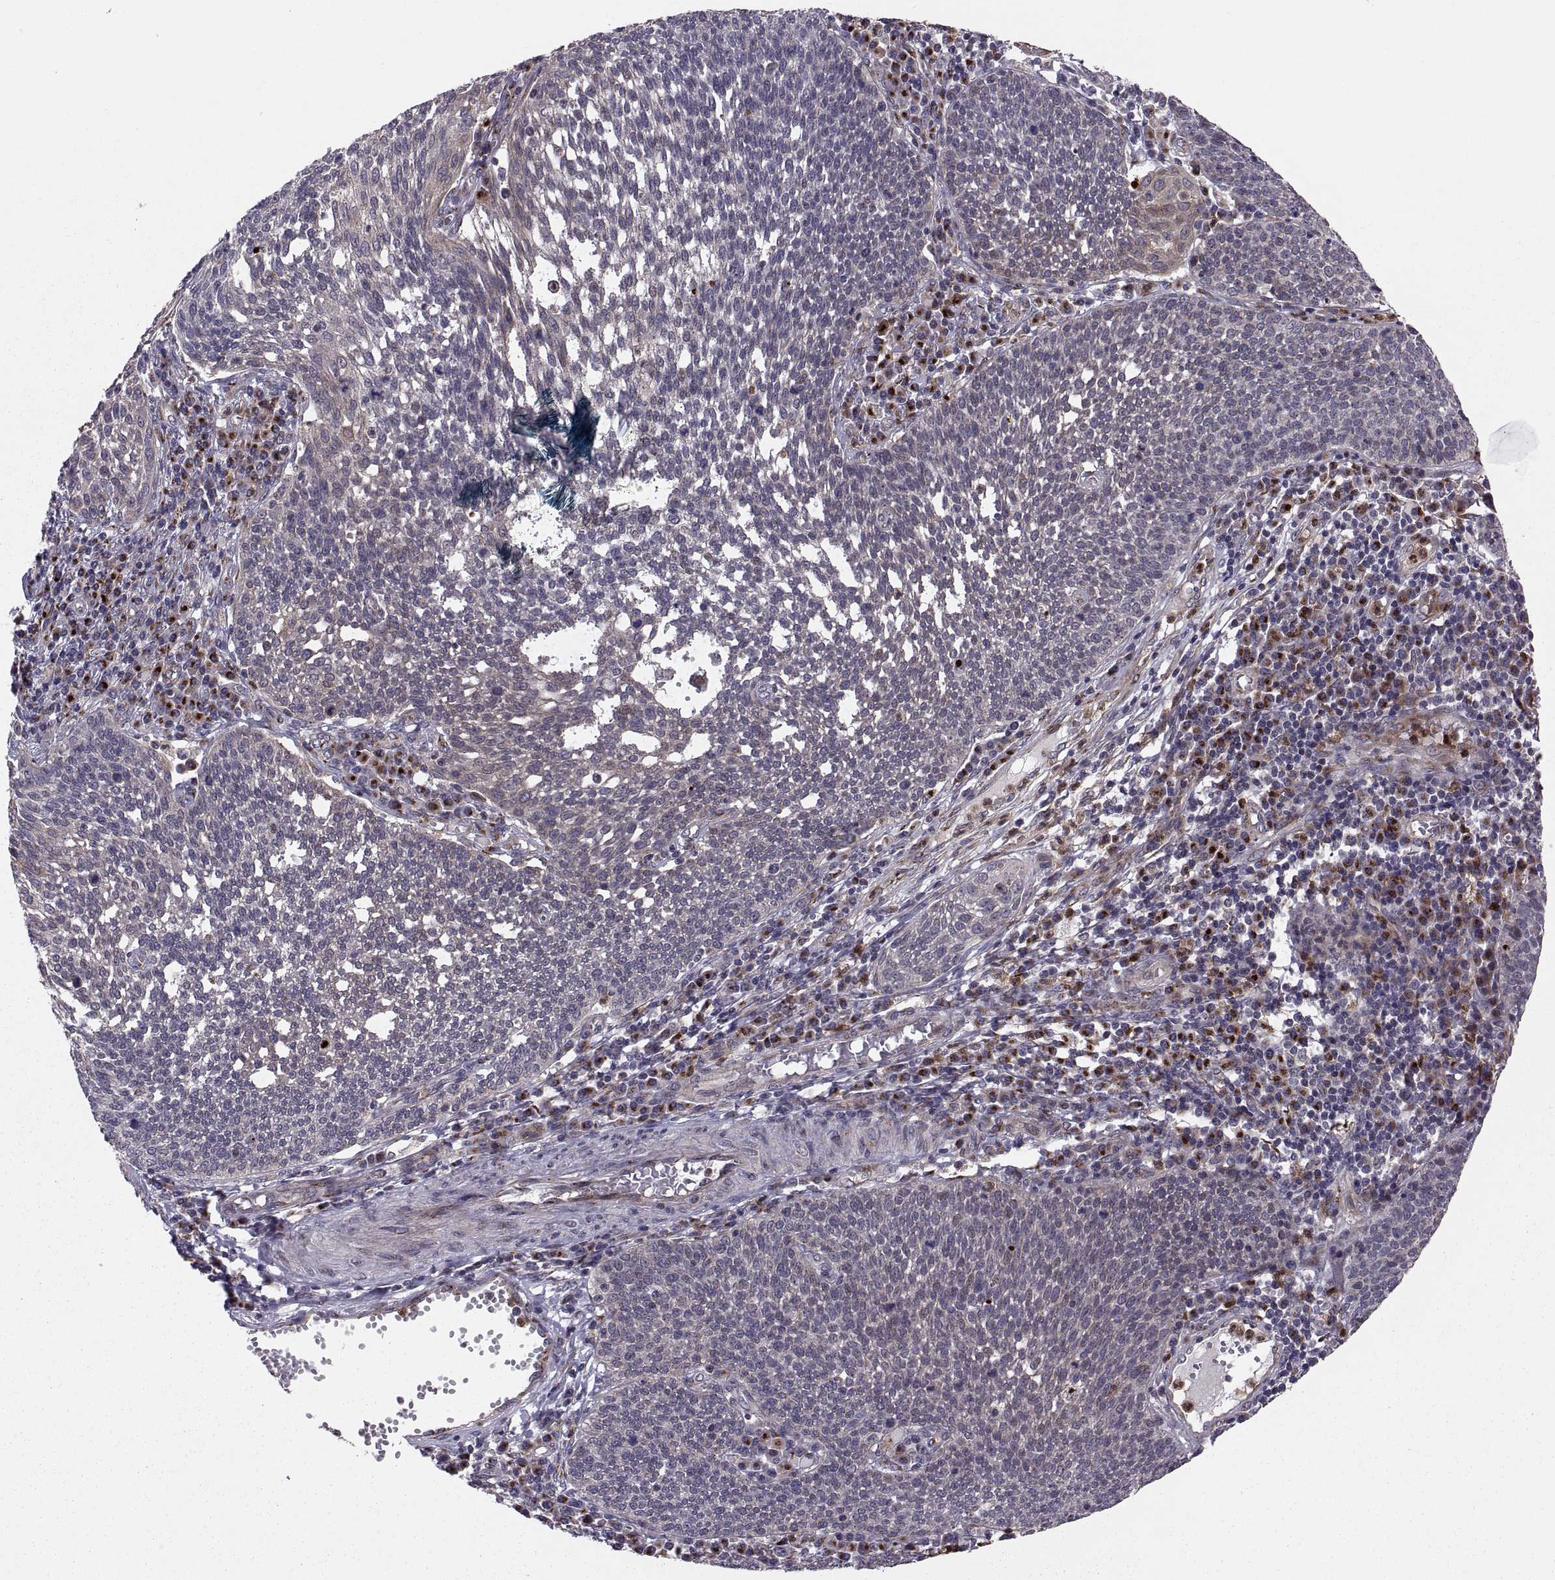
{"staining": {"intensity": "weak", "quantity": "<25%", "location": "cytoplasmic/membranous"}, "tissue": "cervical cancer", "cell_type": "Tumor cells", "image_type": "cancer", "snomed": [{"axis": "morphology", "description": "Squamous cell carcinoma, NOS"}, {"axis": "topography", "description": "Cervix"}], "caption": "Cervical cancer (squamous cell carcinoma) was stained to show a protein in brown. There is no significant positivity in tumor cells.", "gene": "TESC", "patient": {"sex": "female", "age": 34}}